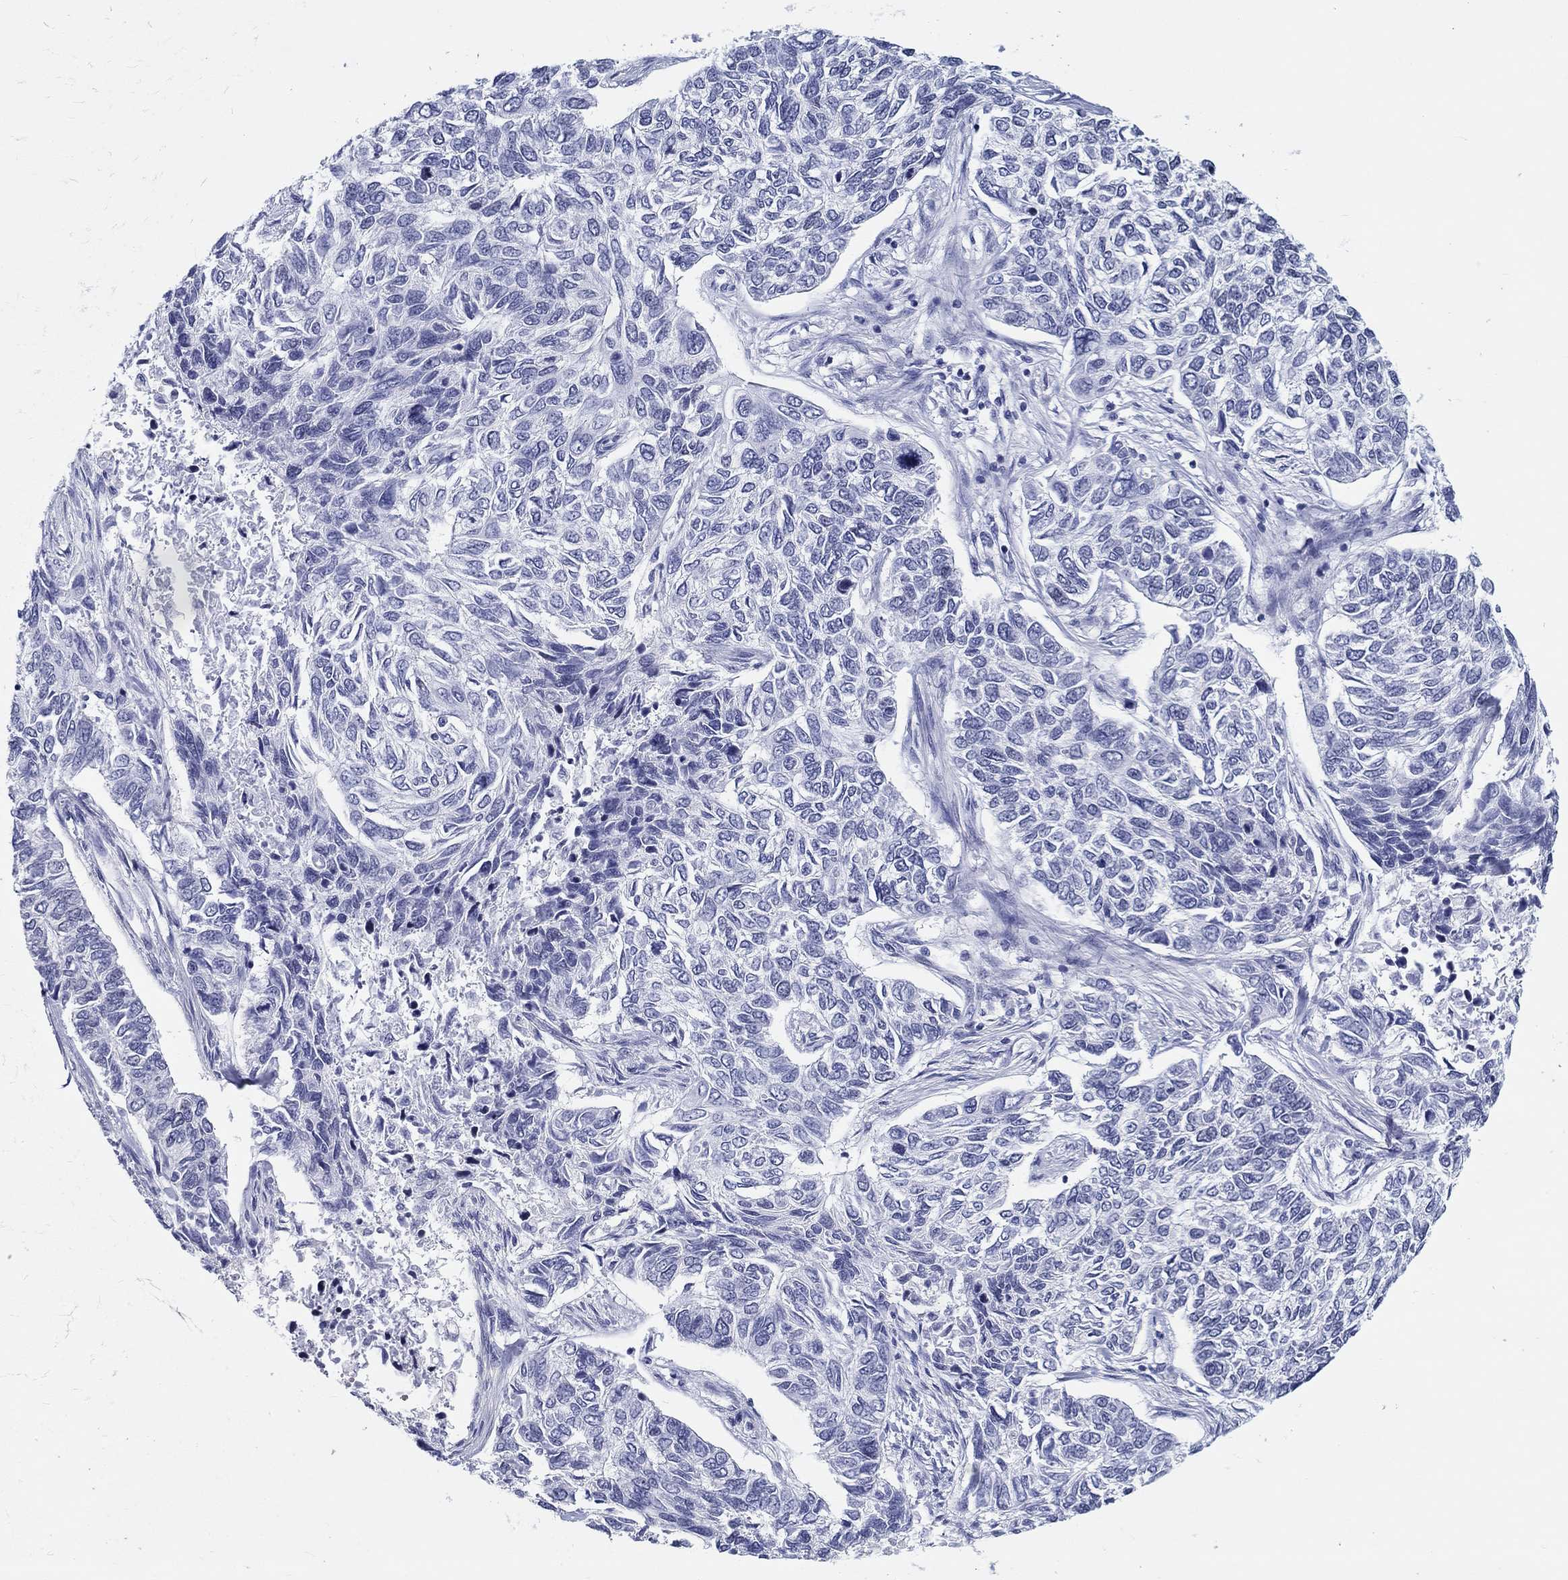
{"staining": {"intensity": "negative", "quantity": "none", "location": "none"}, "tissue": "skin cancer", "cell_type": "Tumor cells", "image_type": "cancer", "snomed": [{"axis": "morphology", "description": "Basal cell carcinoma"}, {"axis": "topography", "description": "Skin"}], "caption": "Immunohistochemistry (IHC) micrograph of skin basal cell carcinoma stained for a protein (brown), which displays no expression in tumor cells. The staining was performed using DAB to visualize the protein expression in brown, while the nuclei were stained in blue with hematoxylin (Magnification: 20x).", "gene": "H1-1", "patient": {"sex": "female", "age": 65}}